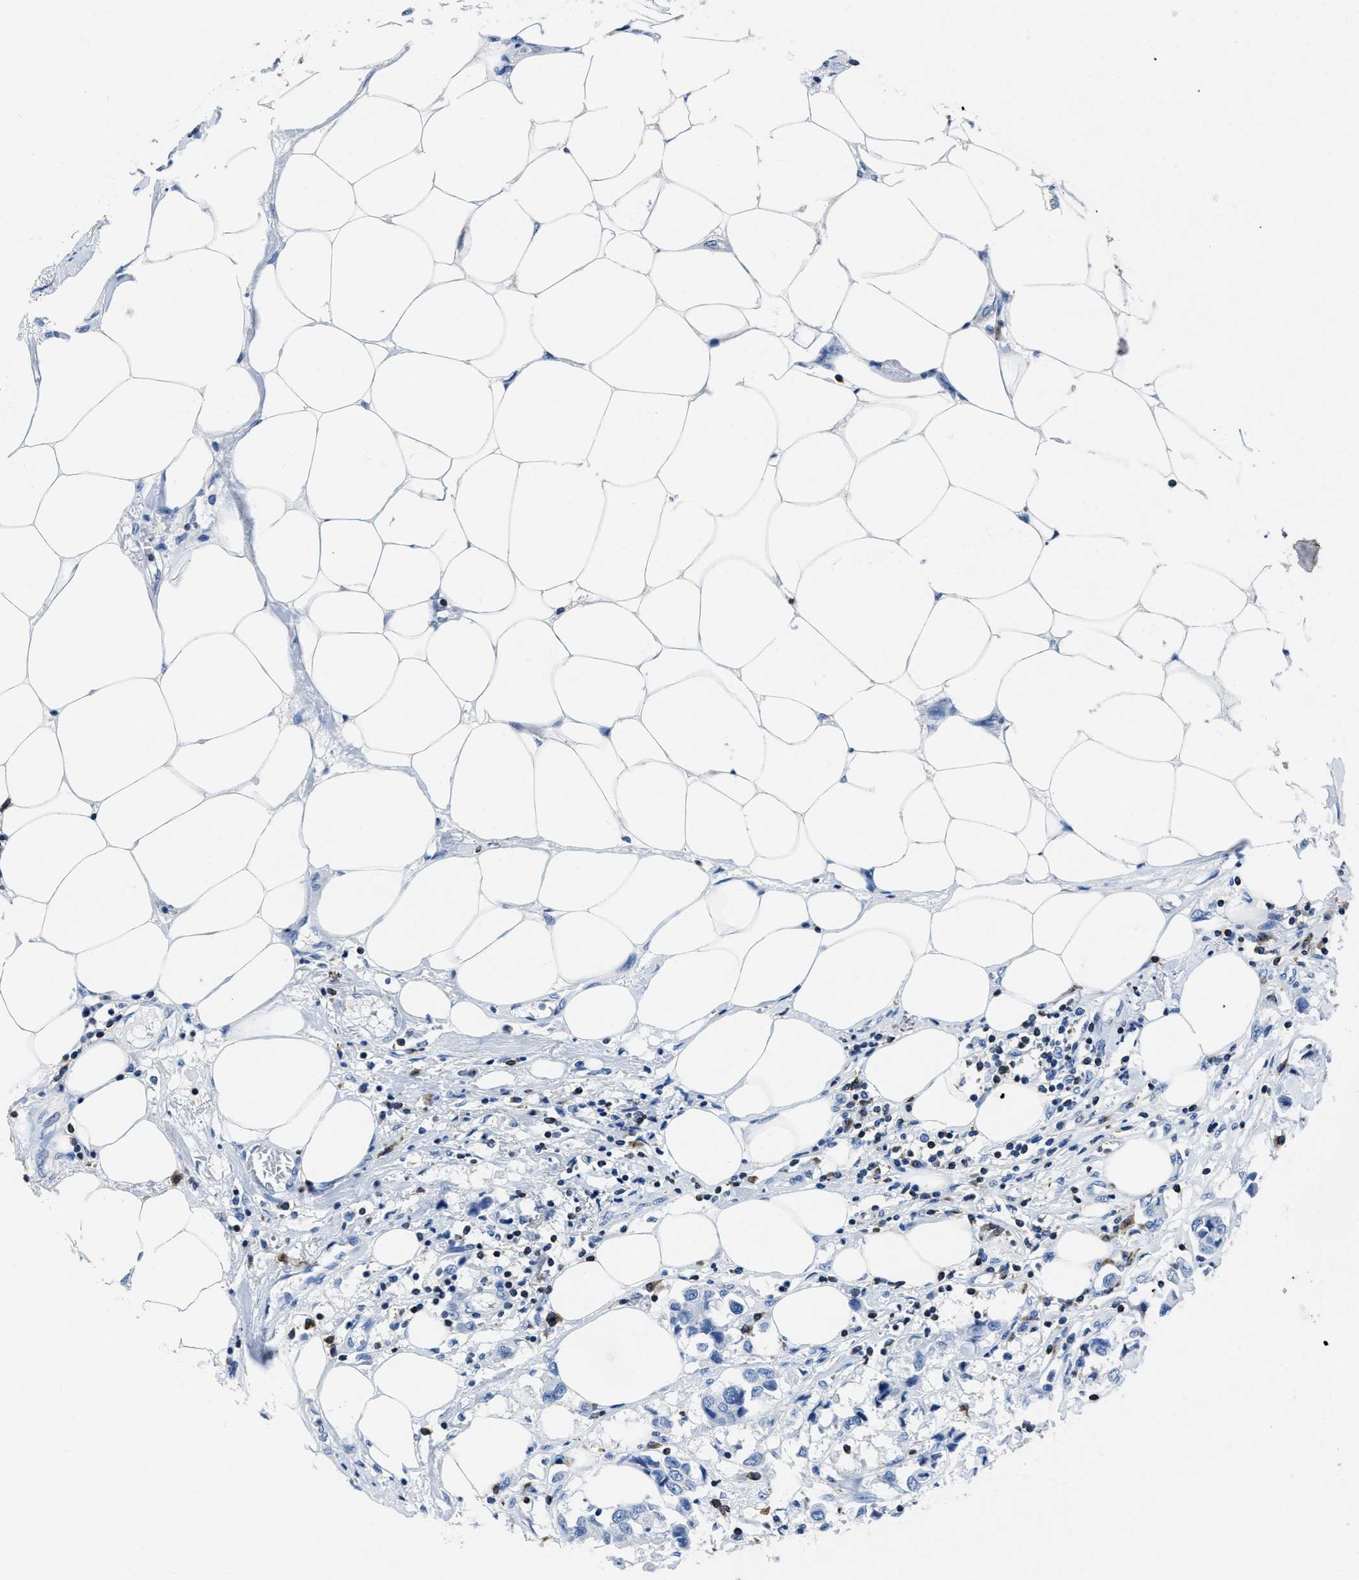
{"staining": {"intensity": "negative", "quantity": "none", "location": "none"}, "tissue": "breast cancer", "cell_type": "Tumor cells", "image_type": "cancer", "snomed": [{"axis": "morphology", "description": "Duct carcinoma"}, {"axis": "topography", "description": "Breast"}], "caption": "Micrograph shows no significant protein expression in tumor cells of invasive ductal carcinoma (breast).", "gene": "ITGA3", "patient": {"sex": "female", "age": 80}}